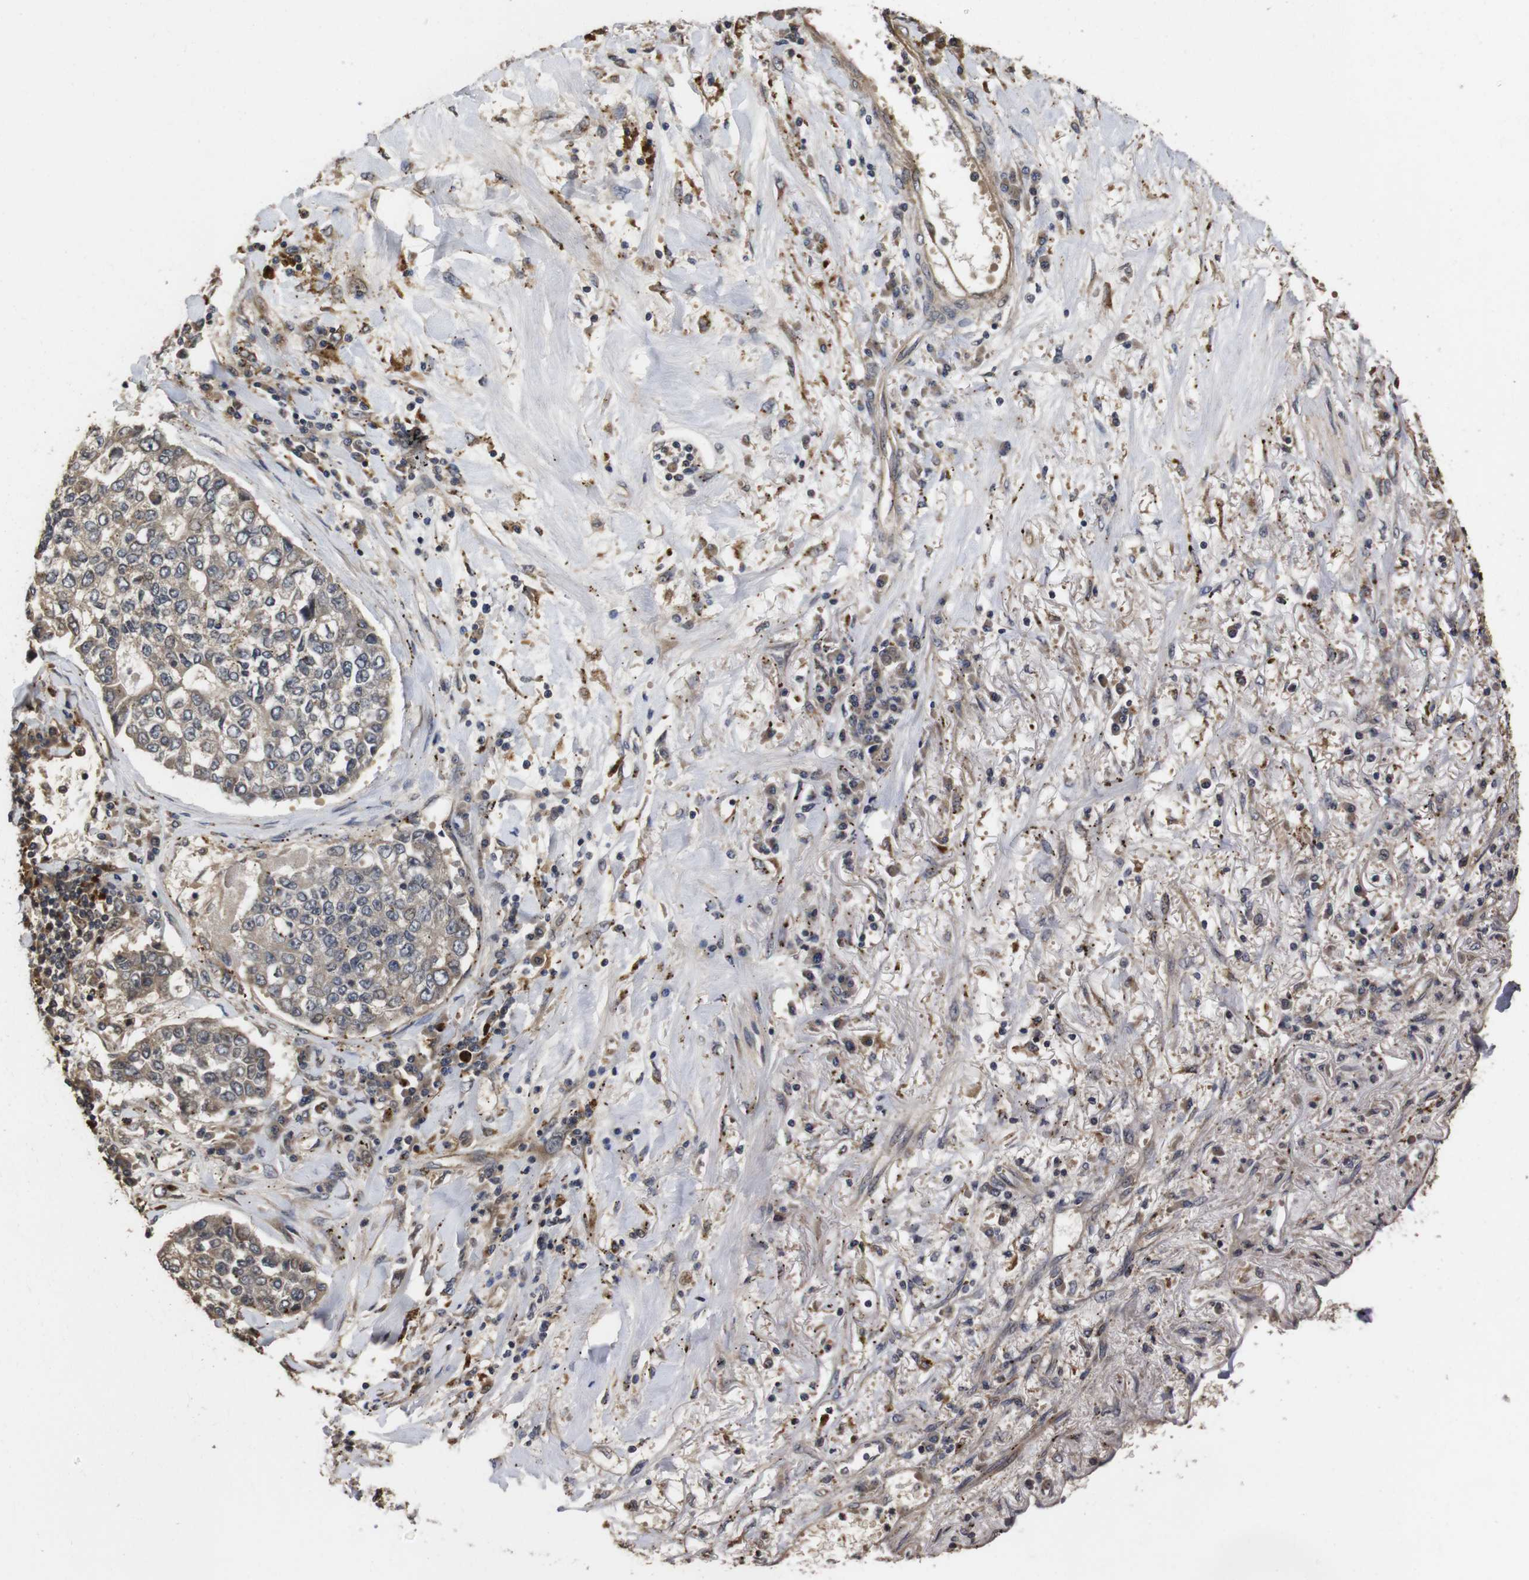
{"staining": {"intensity": "weak", "quantity": ">75%", "location": "cytoplasmic/membranous"}, "tissue": "lung cancer", "cell_type": "Tumor cells", "image_type": "cancer", "snomed": [{"axis": "morphology", "description": "Adenocarcinoma, NOS"}, {"axis": "topography", "description": "Lung"}], "caption": "Immunohistochemistry (IHC) (DAB (3,3'-diaminobenzidine)) staining of human lung cancer shows weak cytoplasmic/membranous protein expression in about >75% of tumor cells. (IHC, brightfield microscopy, high magnification).", "gene": "PTPN14", "patient": {"sex": "male", "age": 49}}